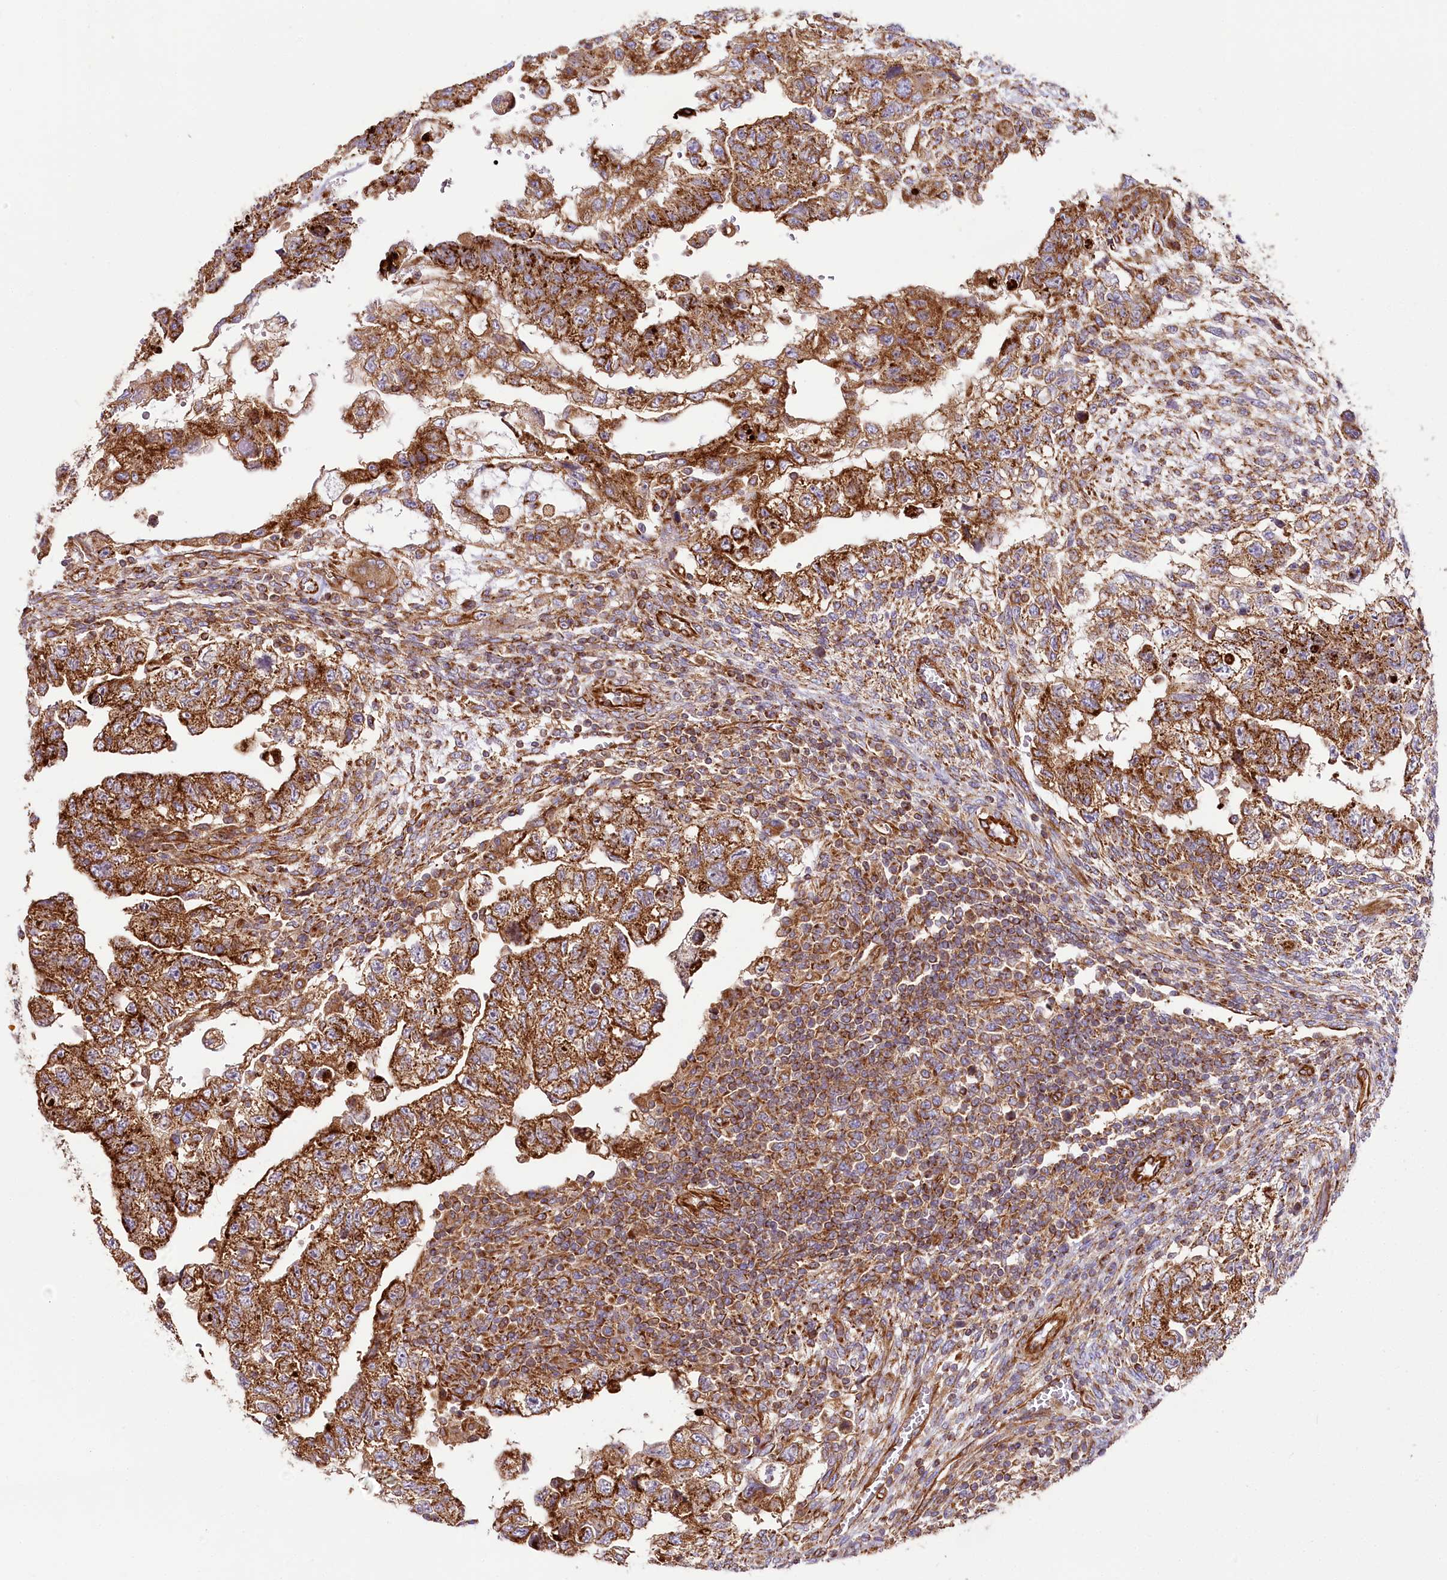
{"staining": {"intensity": "strong", "quantity": ">75%", "location": "cytoplasmic/membranous"}, "tissue": "testis cancer", "cell_type": "Tumor cells", "image_type": "cancer", "snomed": [{"axis": "morphology", "description": "Carcinoma, Embryonal, NOS"}, {"axis": "topography", "description": "Testis"}], "caption": "A histopathology image of embryonal carcinoma (testis) stained for a protein demonstrates strong cytoplasmic/membranous brown staining in tumor cells. Using DAB (brown) and hematoxylin (blue) stains, captured at high magnification using brightfield microscopy.", "gene": "THUMPD3", "patient": {"sex": "male", "age": 36}}